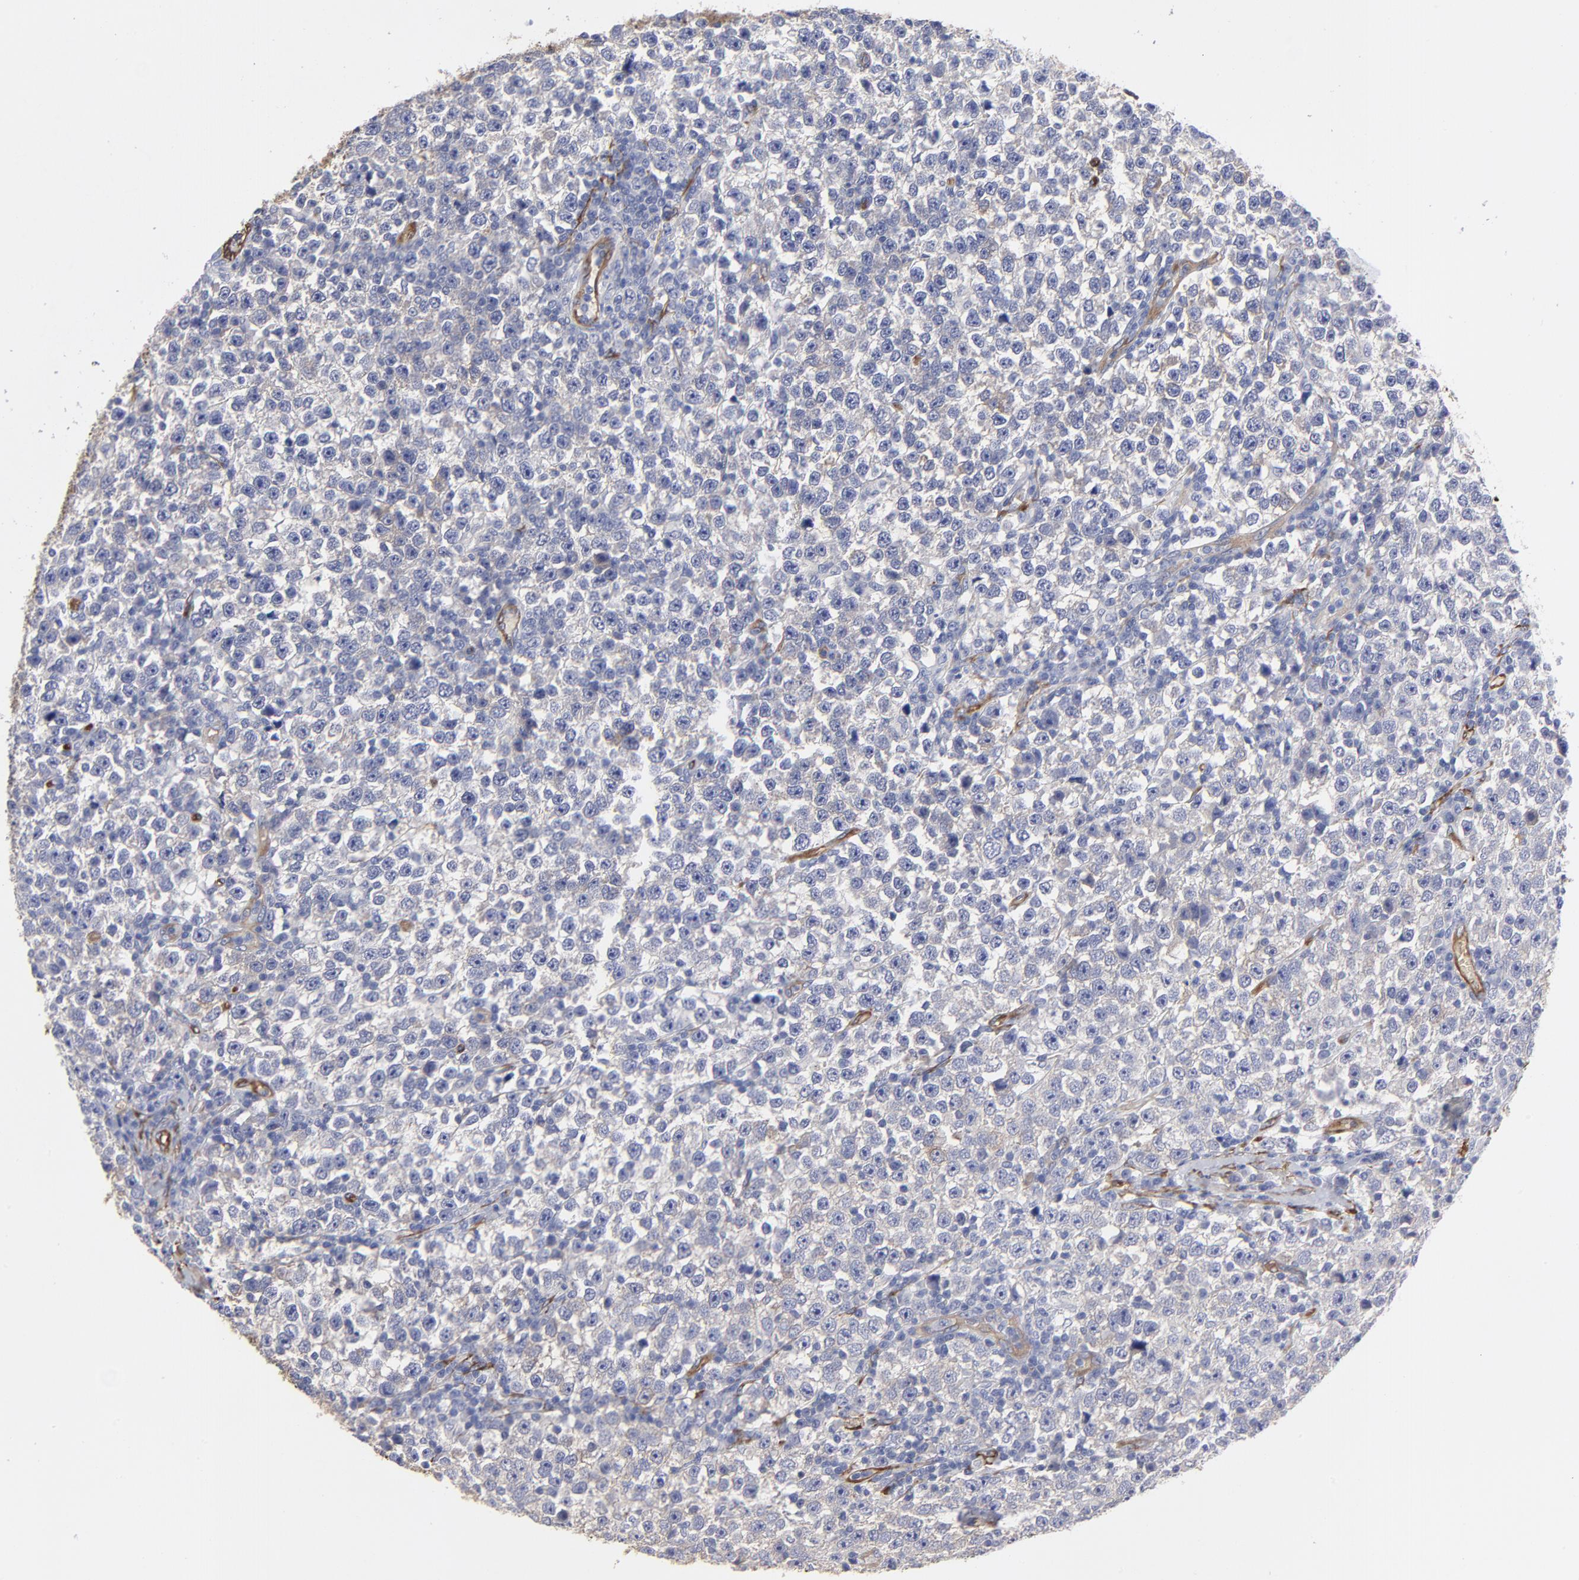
{"staining": {"intensity": "negative", "quantity": "none", "location": "none"}, "tissue": "testis cancer", "cell_type": "Tumor cells", "image_type": "cancer", "snomed": [{"axis": "morphology", "description": "Seminoma, NOS"}, {"axis": "topography", "description": "Testis"}], "caption": "Immunohistochemical staining of human testis seminoma reveals no significant positivity in tumor cells. The staining is performed using DAB (3,3'-diaminobenzidine) brown chromogen with nuclei counter-stained in using hematoxylin.", "gene": "CILP", "patient": {"sex": "male", "age": 43}}